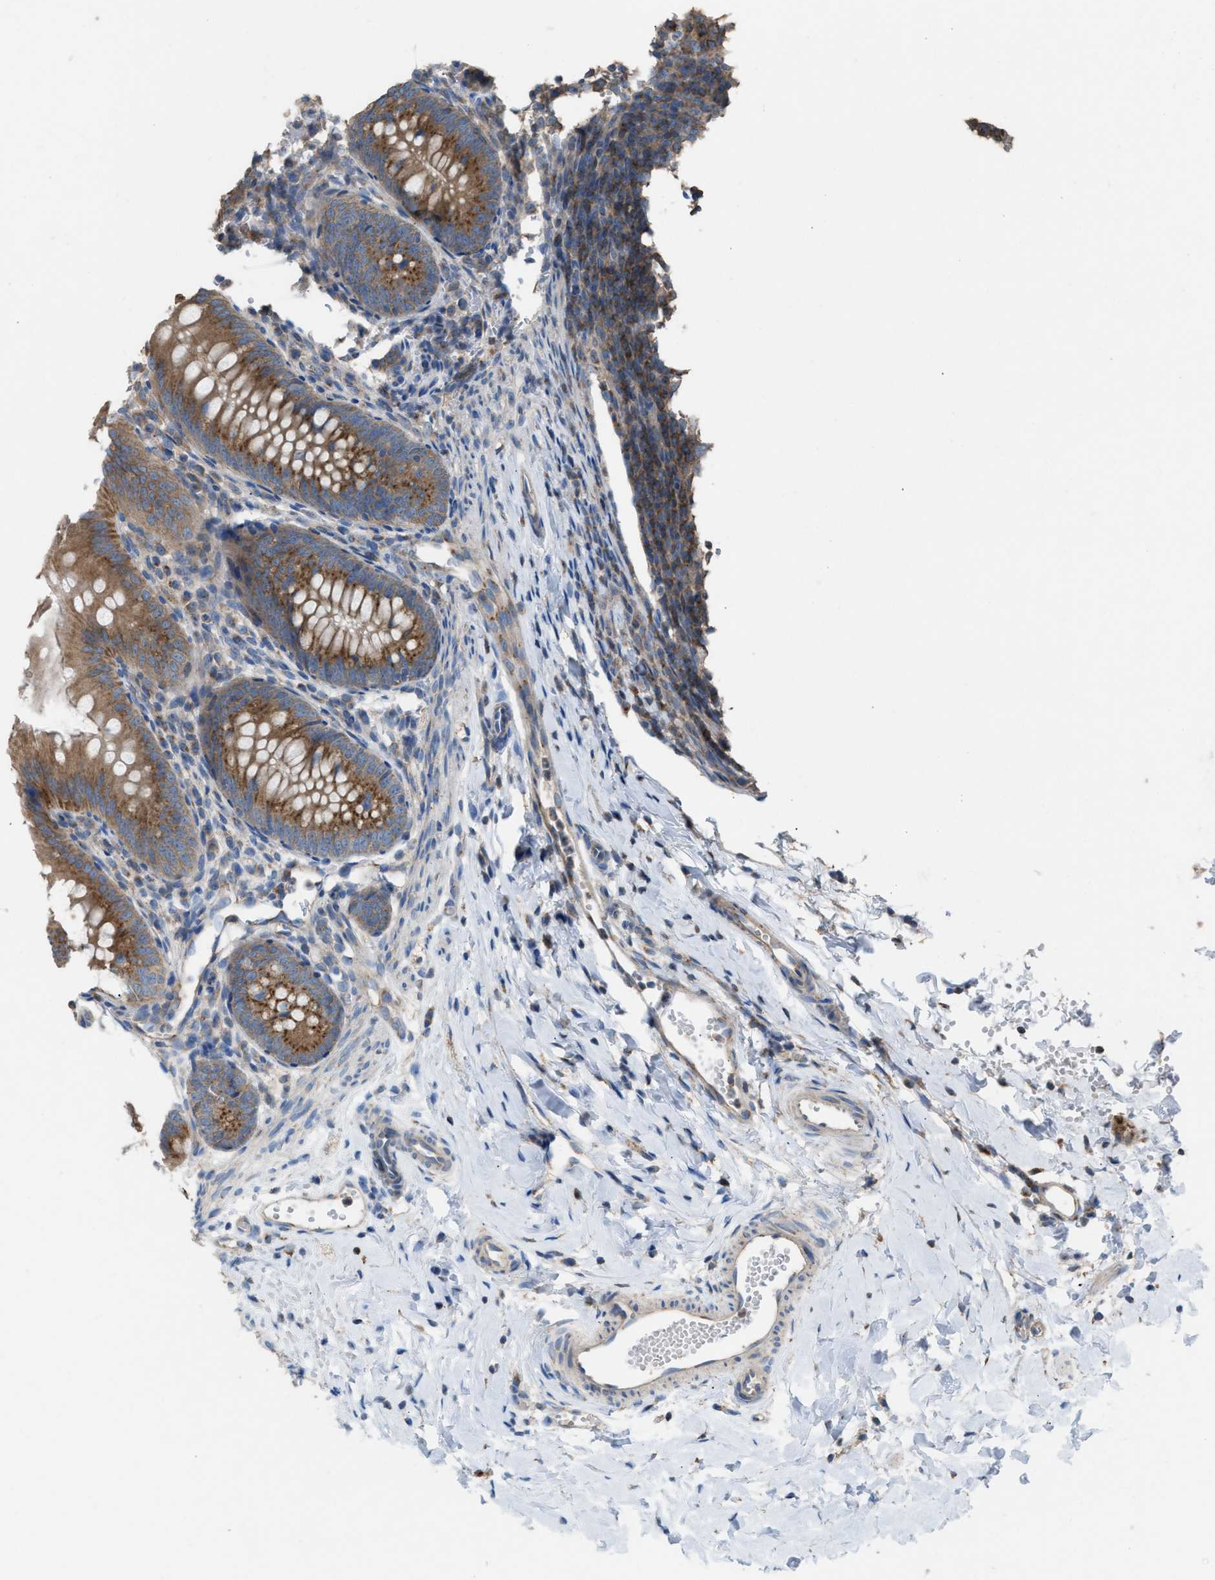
{"staining": {"intensity": "moderate", "quantity": ">75%", "location": "cytoplasmic/membranous"}, "tissue": "appendix", "cell_type": "Glandular cells", "image_type": "normal", "snomed": [{"axis": "morphology", "description": "Normal tissue, NOS"}, {"axis": "topography", "description": "Appendix"}], "caption": "A high-resolution micrograph shows IHC staining of unremarkable appendix, which demonstrates moderate cytoplasmic/membranous expression in about >75% of glandular cells. Using DAB (brown) and hematoxylin (blue) stains, captured at high magnification using brightfield microscopy.", "gene": "TPK1", "patient": {"sex": "male", "age": 1}}